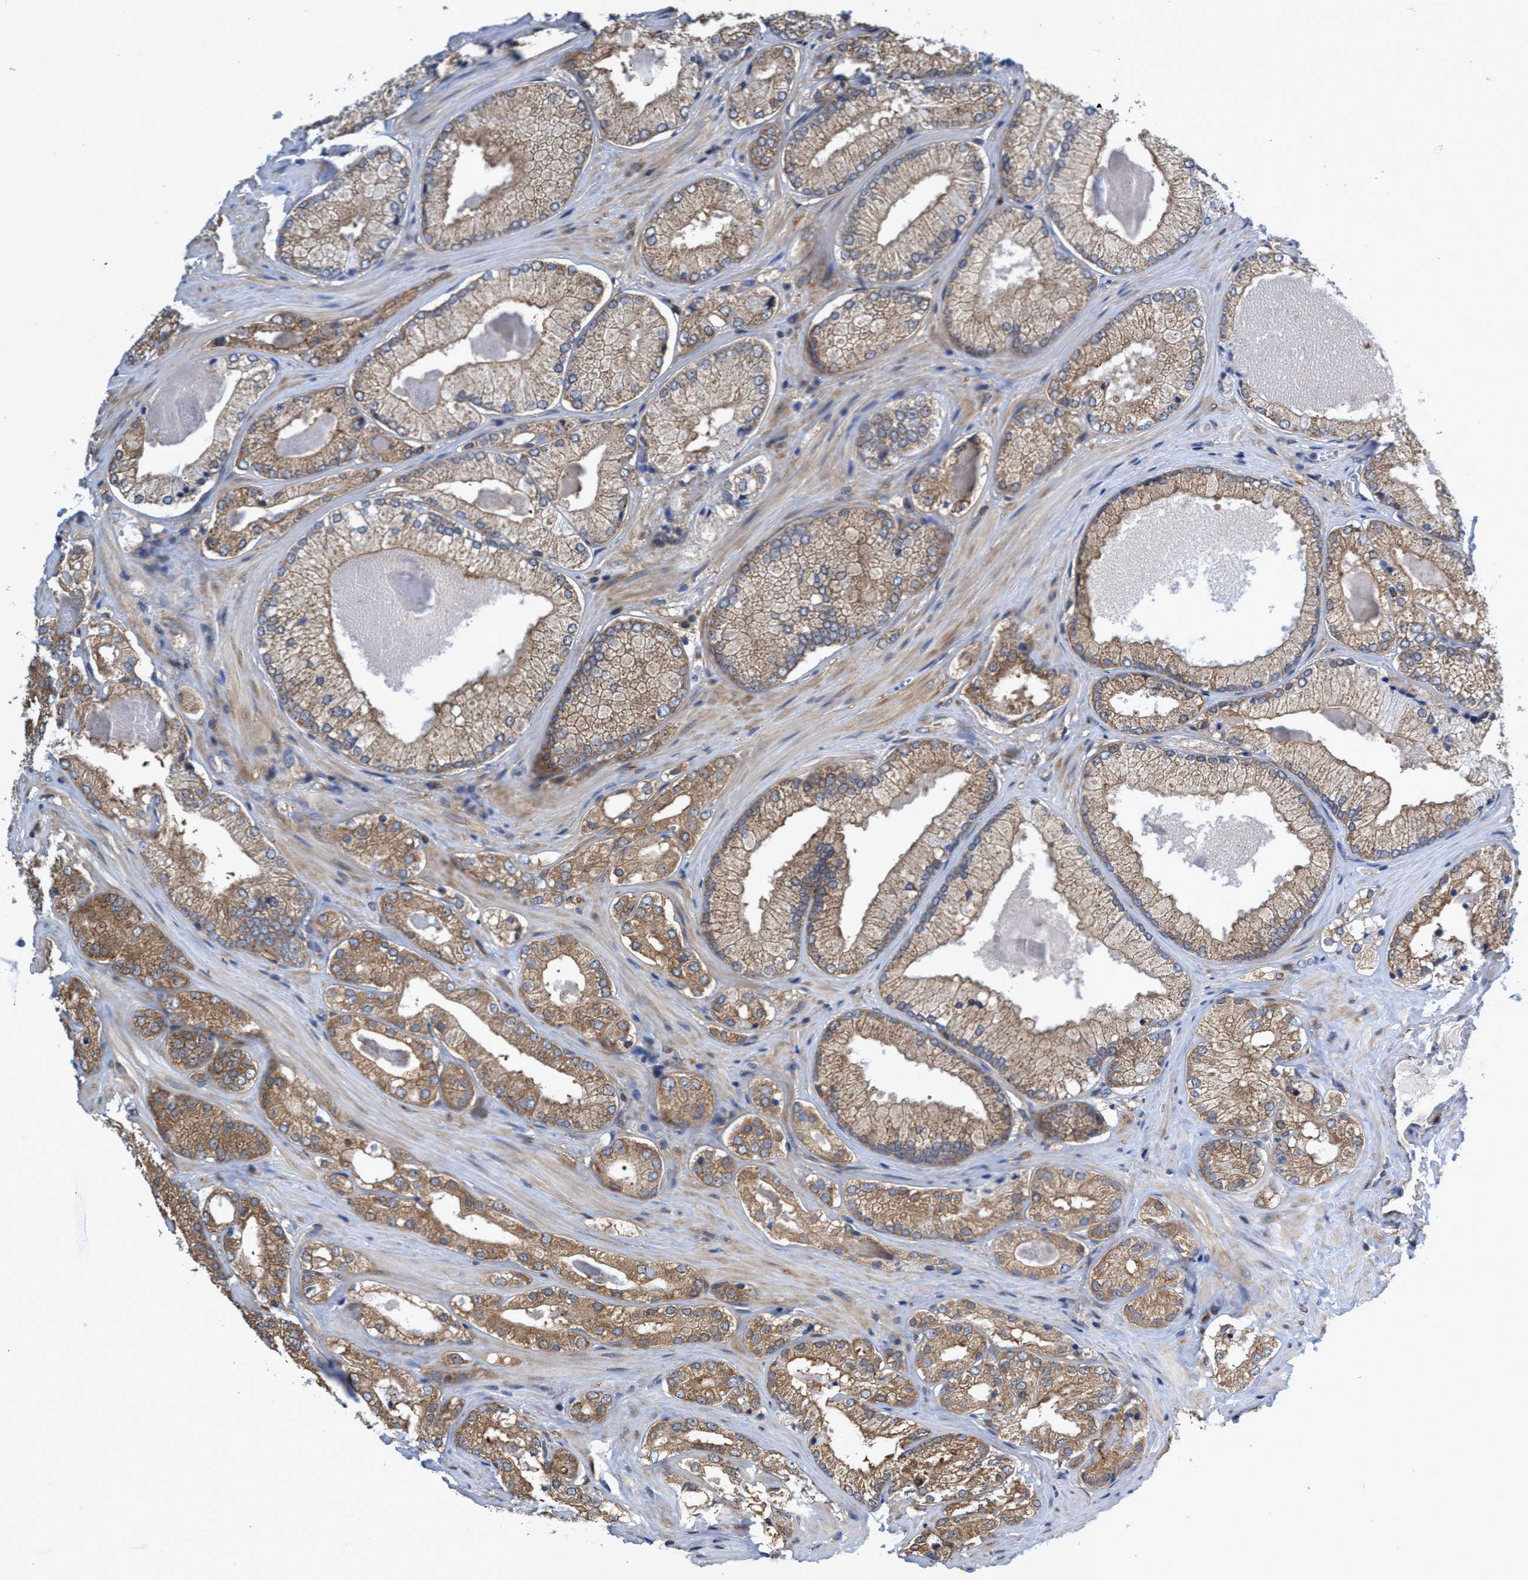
{"staining": {"intensity": "moderate", "quantity": ">75%", "location": "cytoplasmic/membranous"}, "tissue": "prostate cancer", "cell_type": "Tumor cells", "image_type": "cancer", "snomed": [{"axis": "morphology", "description": "Adenocarcinoma, Low grade"}, {"axis": "topography", "description": "Prostate"}], "caption": "A high-resolution histopathology image shows immunohistochemistry staining of prostate cancer, which displays moderate cytoplasmic/membranous positivity in about >75% of tumor cells. (Brightfield microscopy of DAB IHC at high magnification).", "gene": "CRYZ", "patient": {"sex": "male", "age": 65}}